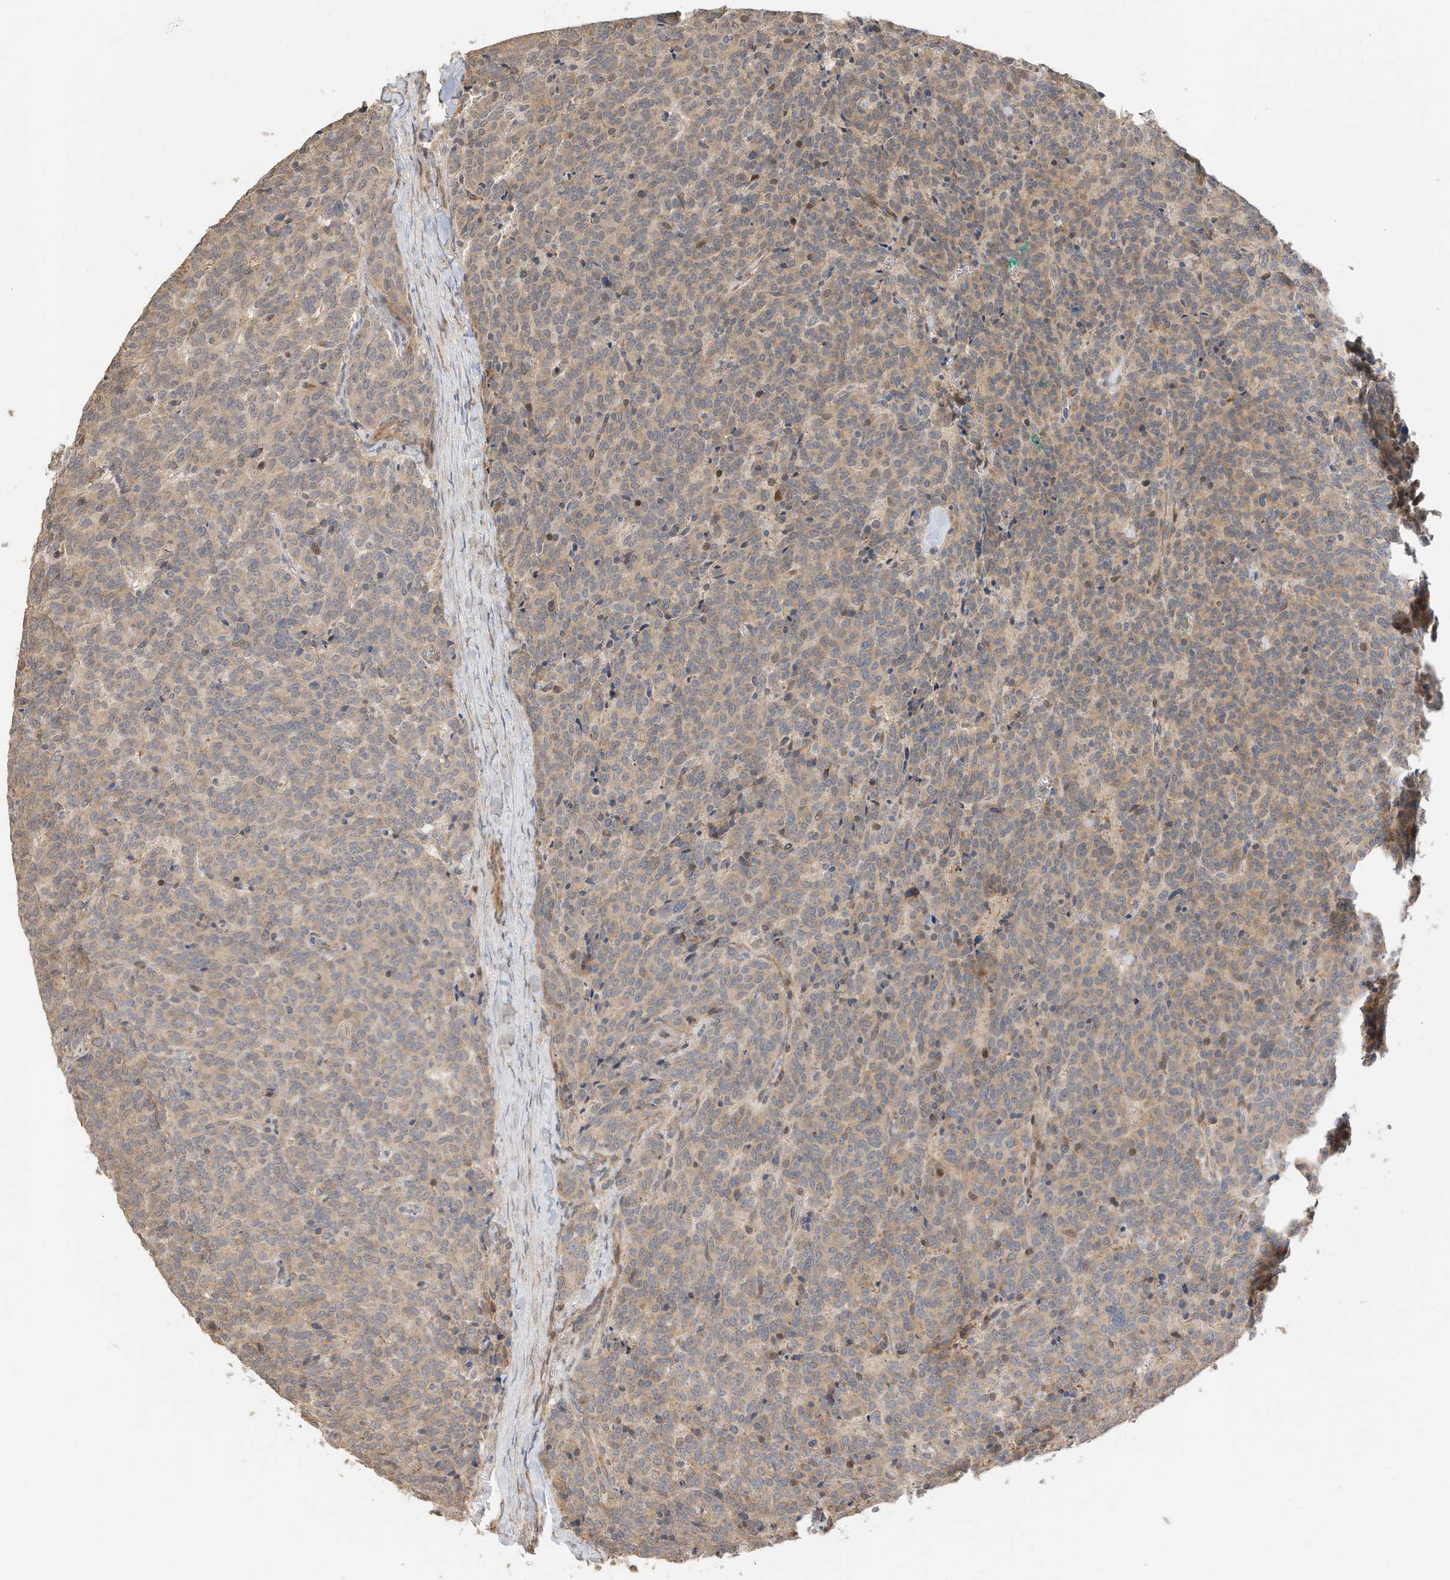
{"staining": {"intensity": "weak", "quantity": "25%-75%", "location": "cytoplasmic/membranous"}, "tissue": "carcinoid", "cell_type": "Tumor cells", "image_type": "cancer", "snomed": [{"axis": "morphology", "description": "Carcinoid, malignant, NOS"}, {"axis": "topography", "description": "Lung"}], "caption": "Malignant carcinoid was stained to show a protein in brown. There is low levels of weak cytoplasmic/membranous expression in approximately 25%-75% of tumor cells.", "gene": "CAGE1", "patient": {"sex": "female", "age": 46}}